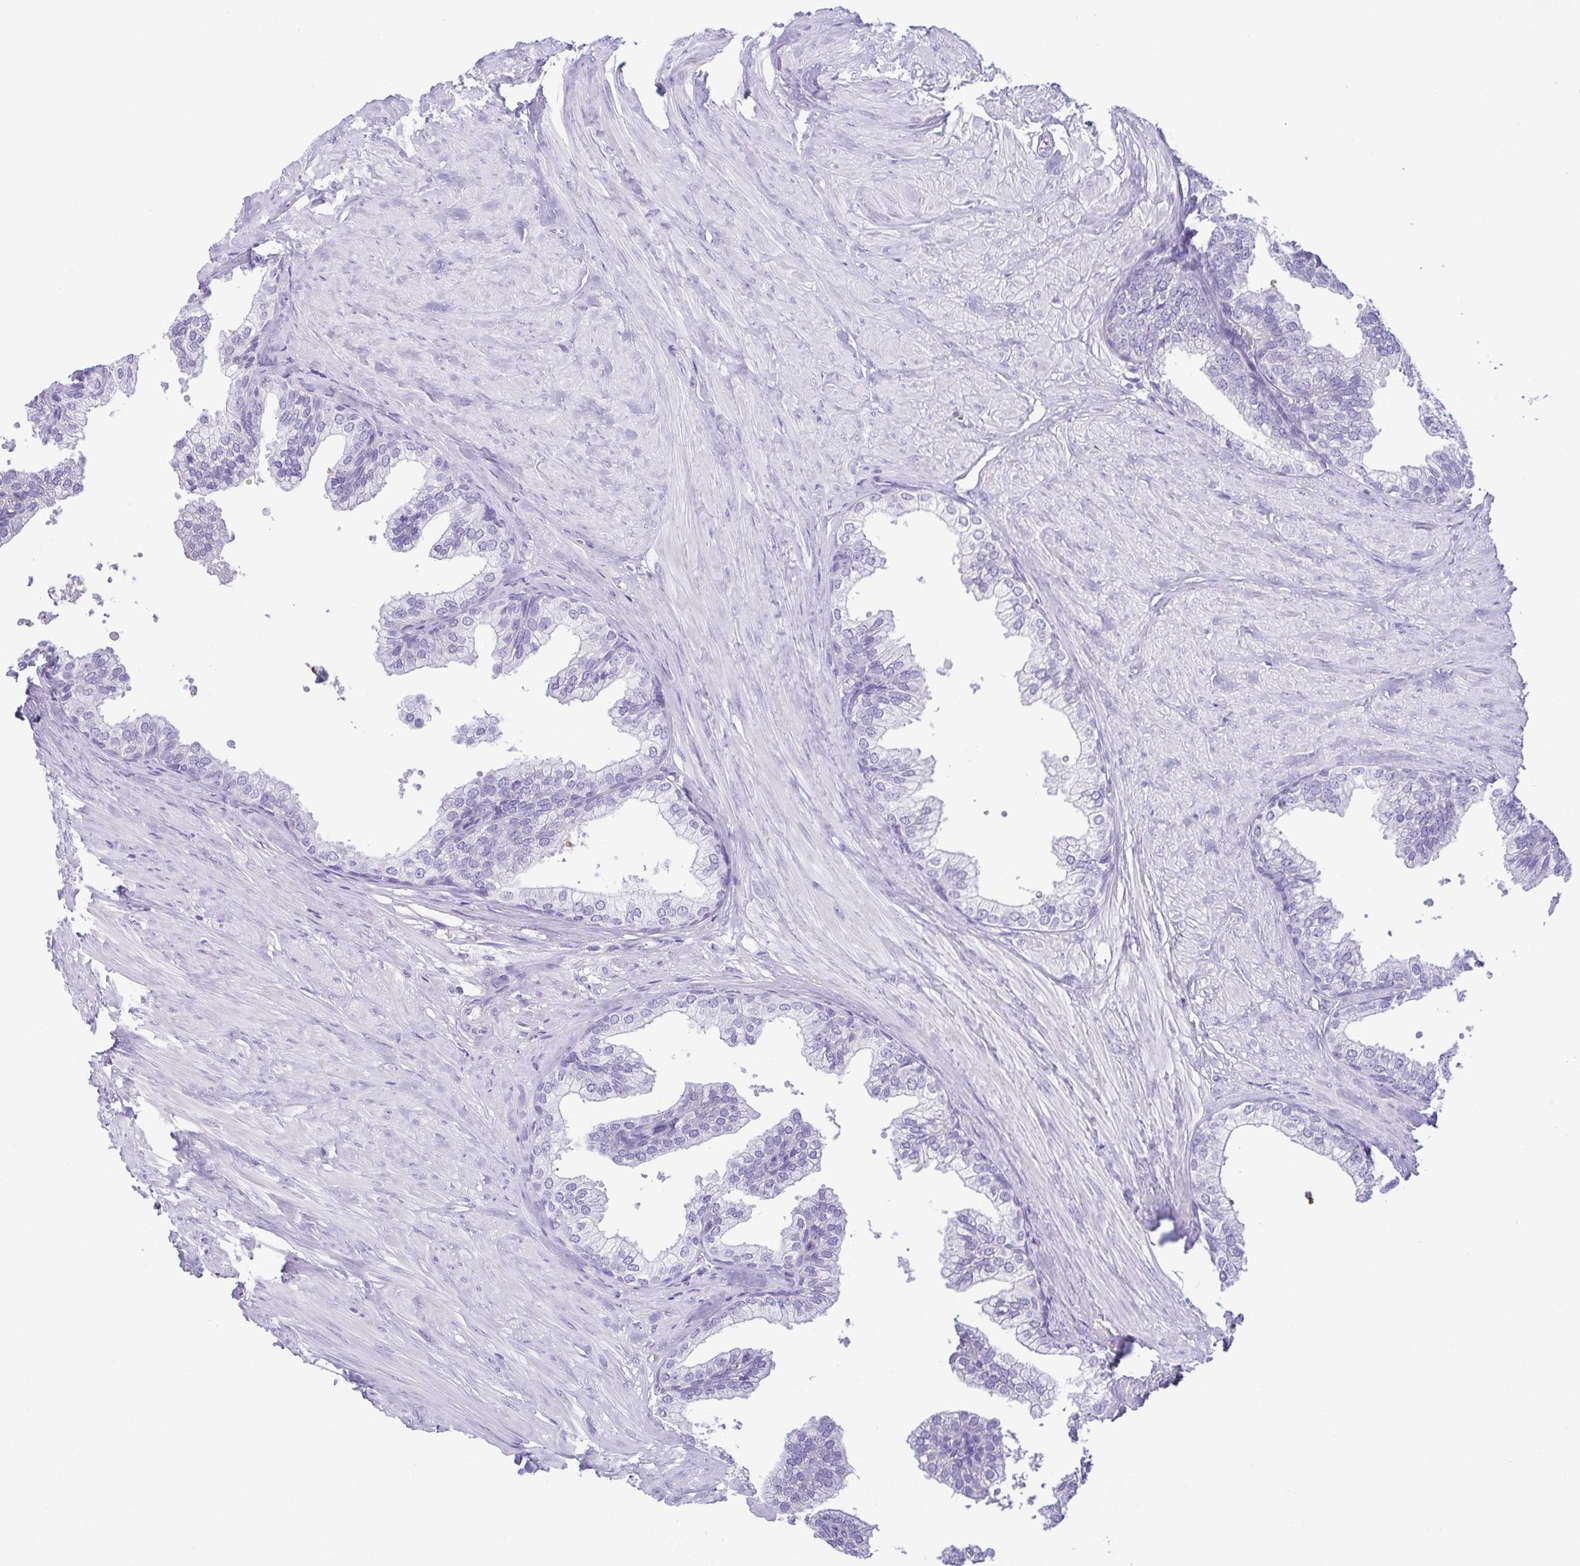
{"staining": {"intensity": "negative", "quantity": "none", "location": "none"}, "tissue": "prostate", "cell_type": "Glandular cells", "image_type": "normal", "snomed": [{"axis": "morphology", "description": "Normal tissue, NOS"}, {"axis": "topography", "description": "Prostate"}, {"axis": "topography", "description": "Peripheral nerve tissue"}], "caption": "The immunohistochemistry photomicrograph has no significant expression in glandular cells of prostate.", "gene": "EPB42", "patient": {"sex": "male", "age": 55}}